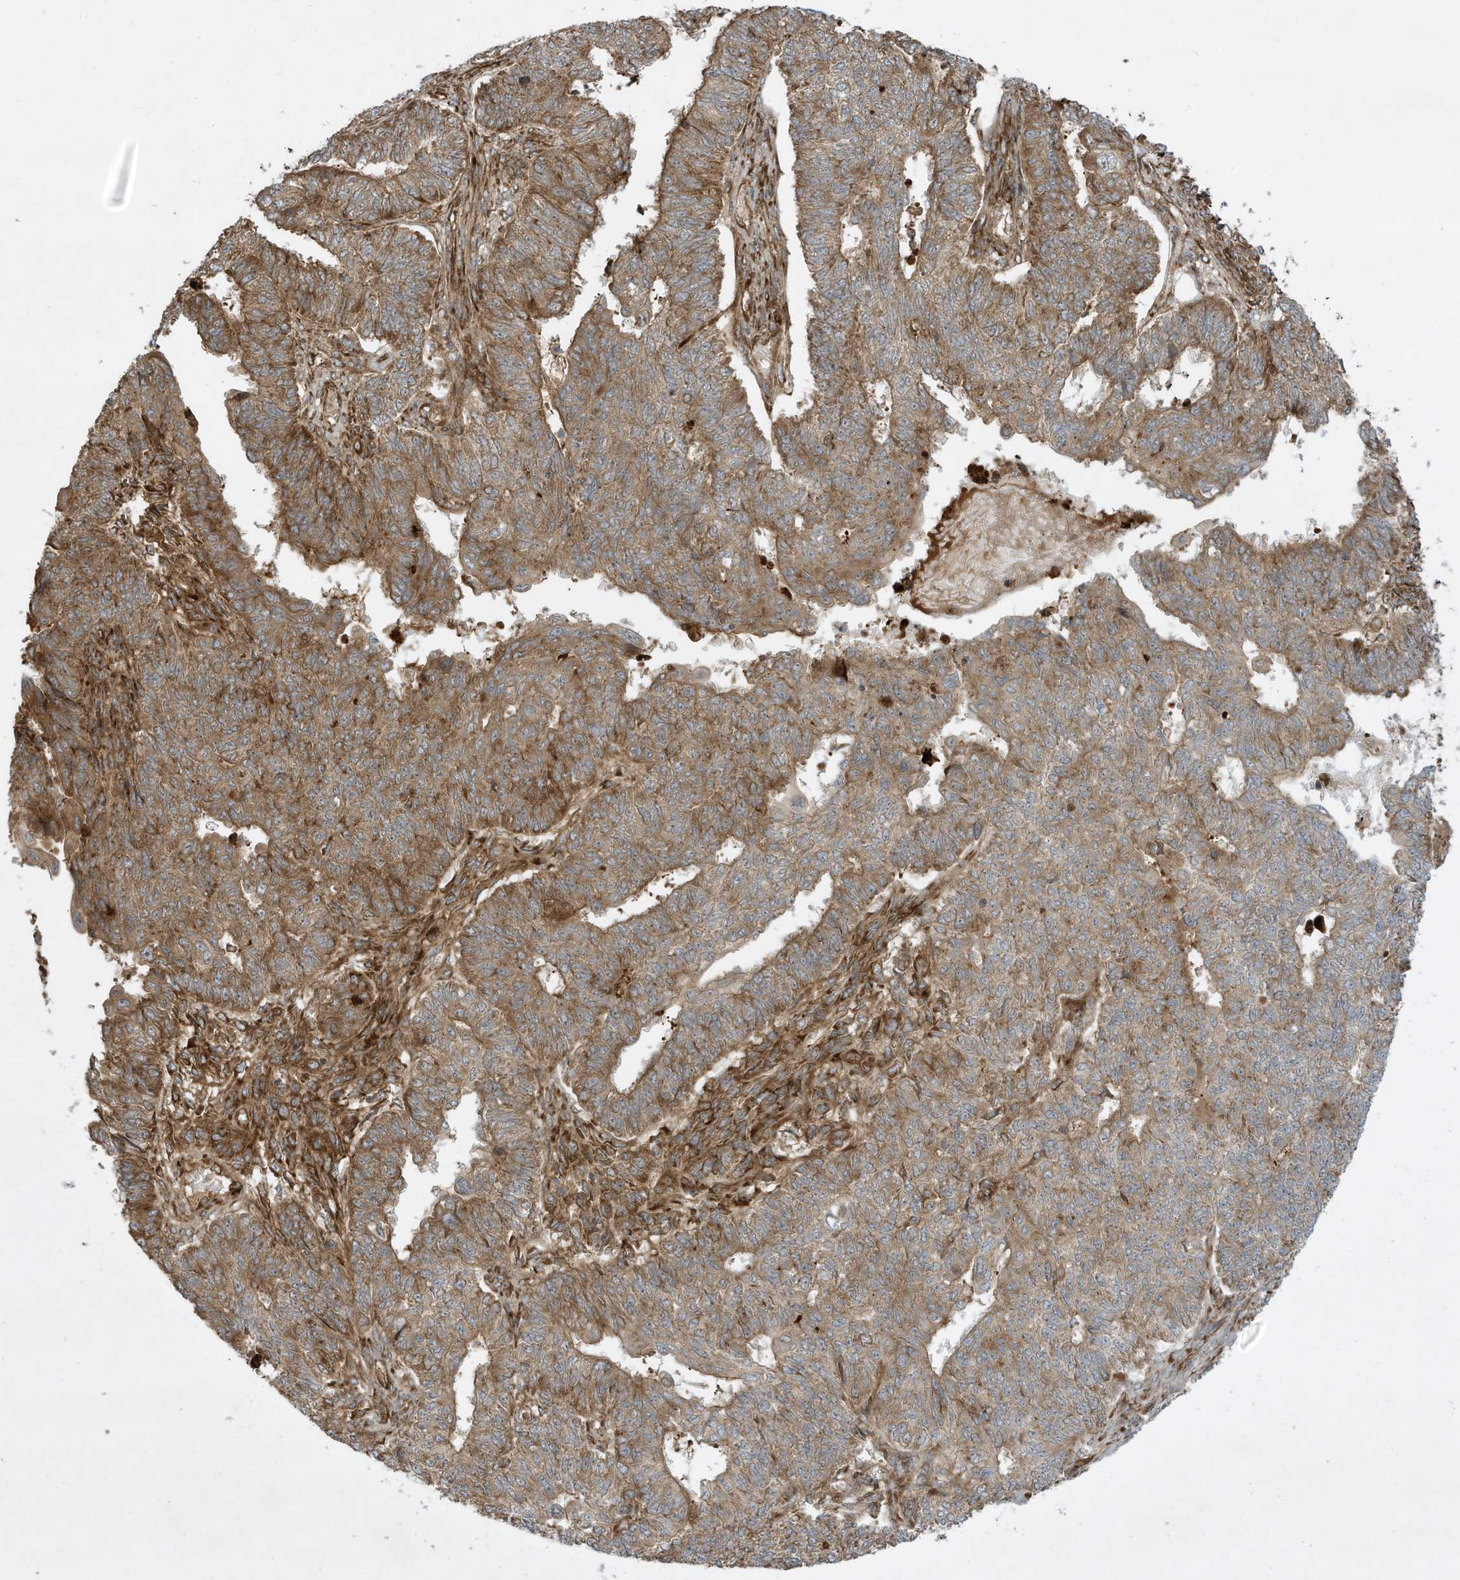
{"staining": {"intensity": "moderate", "quantity": ">75%", "location": "cytoplasmic/membranous"}, "tissue": "endometrial cancer", "cell_type": "Tumor cells", "image_type": "cancer", "snomed": [{"axis": "morphology", "description": "Adenocarcinoma, NOS"}, {"axis": "topography", "description": "Endometrium"}], "caption": "Immunohistochemical staining of endometrial cancer exhibits medium levels of moderate cytoplasmic/membranous protein staining in about >75% of tumor cells.", "gene": "DDIT4", "patient": {"sex": "female", "age": 32}}